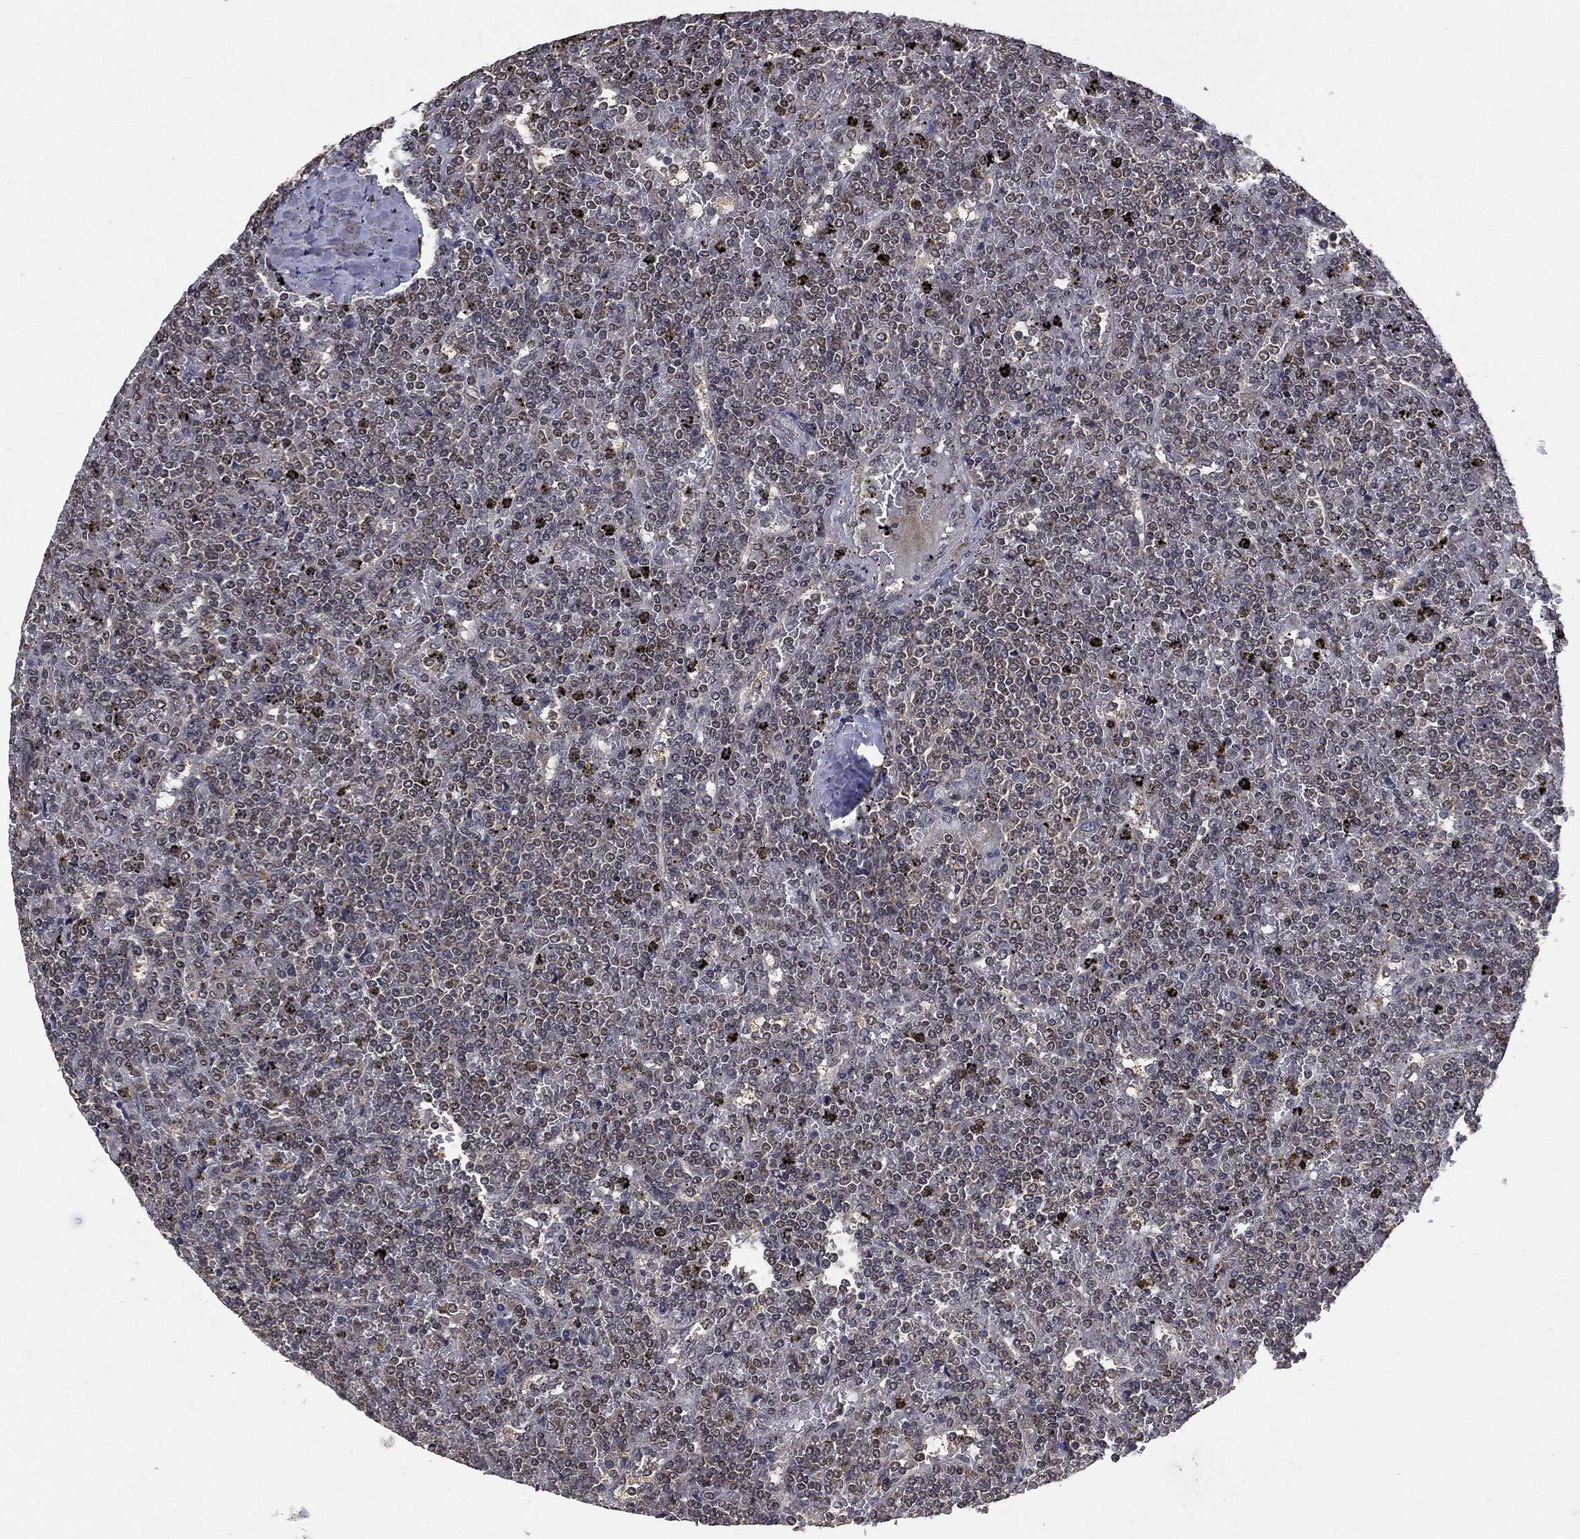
{"staining": {"intensity": "negative", "quantity": "none", "location": "none"}, "tissue": "lymphoma", "cell_type": "Tumor cells", "image_type": "cancer", "snomed": [{"axis": "morphology", "description": "Malignant lymphoma, non-Hodgkin's type, Low grade"}, {"axis": "topography", "description": "Spleen"}], "caption": "Lymphoma was stained to show a protein in brown. There is no significant expression in tumor cells. Nuclei are stained in blue.", "gene": "NELFCD", "patient": {"sex": "female", "age": 19}}